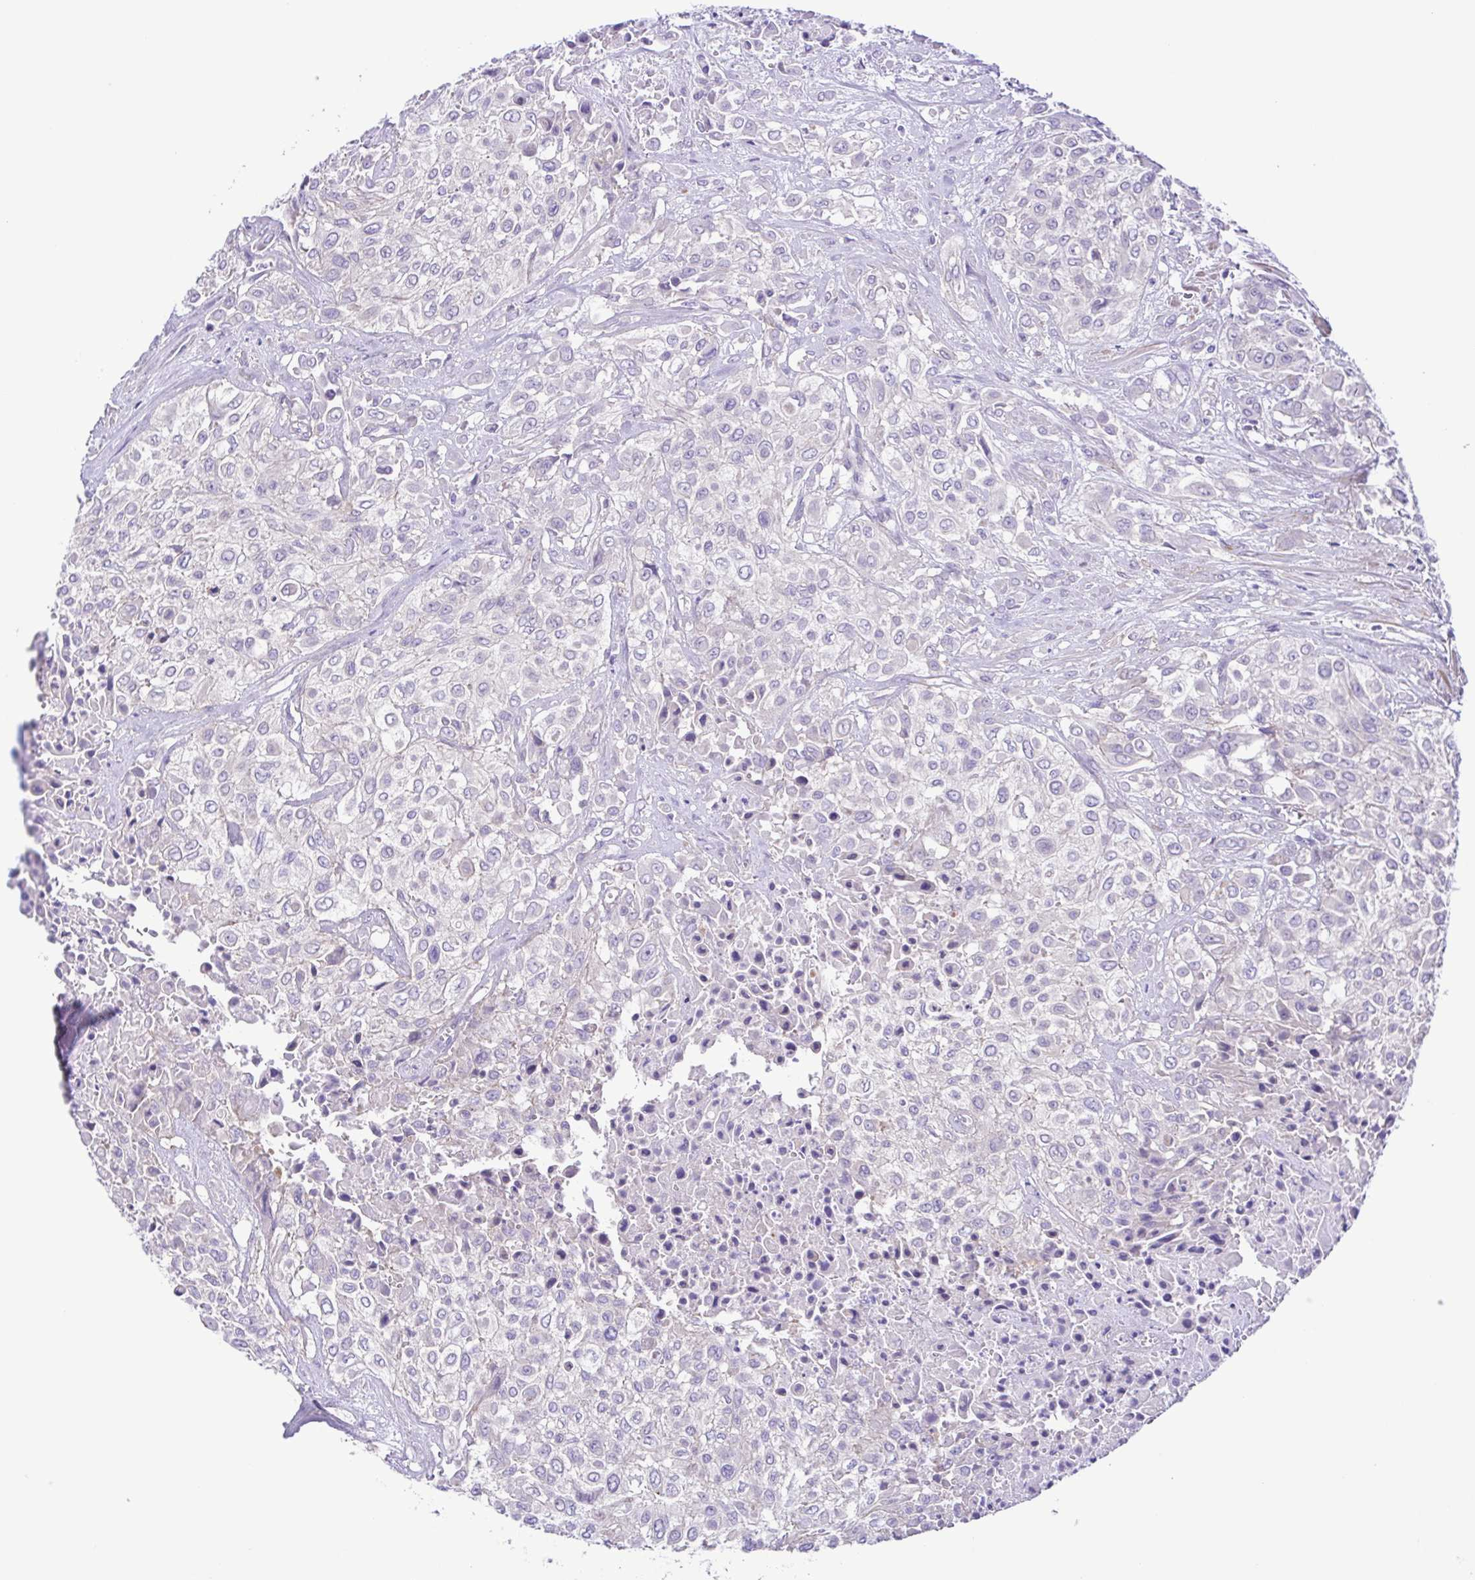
{"staining": {"intensity": "negative", "quantity": "none", "location": "none"}, "tissue": "urothelial cancer", "cell_type": "Tumor cells", "image_type": "cancer", "snomed": [{"axis": "morphology", "description": "Urothelial carcinoma, High grade"}, {"axis": "topography", "description": "Urinary bladder"}], "caption": "This is an IHC image of urothelial carcinoma (high-grade). There is no staining in tumor cells.", "gene": "ISM2", "patient": {"sex": "male", "age": 57}}